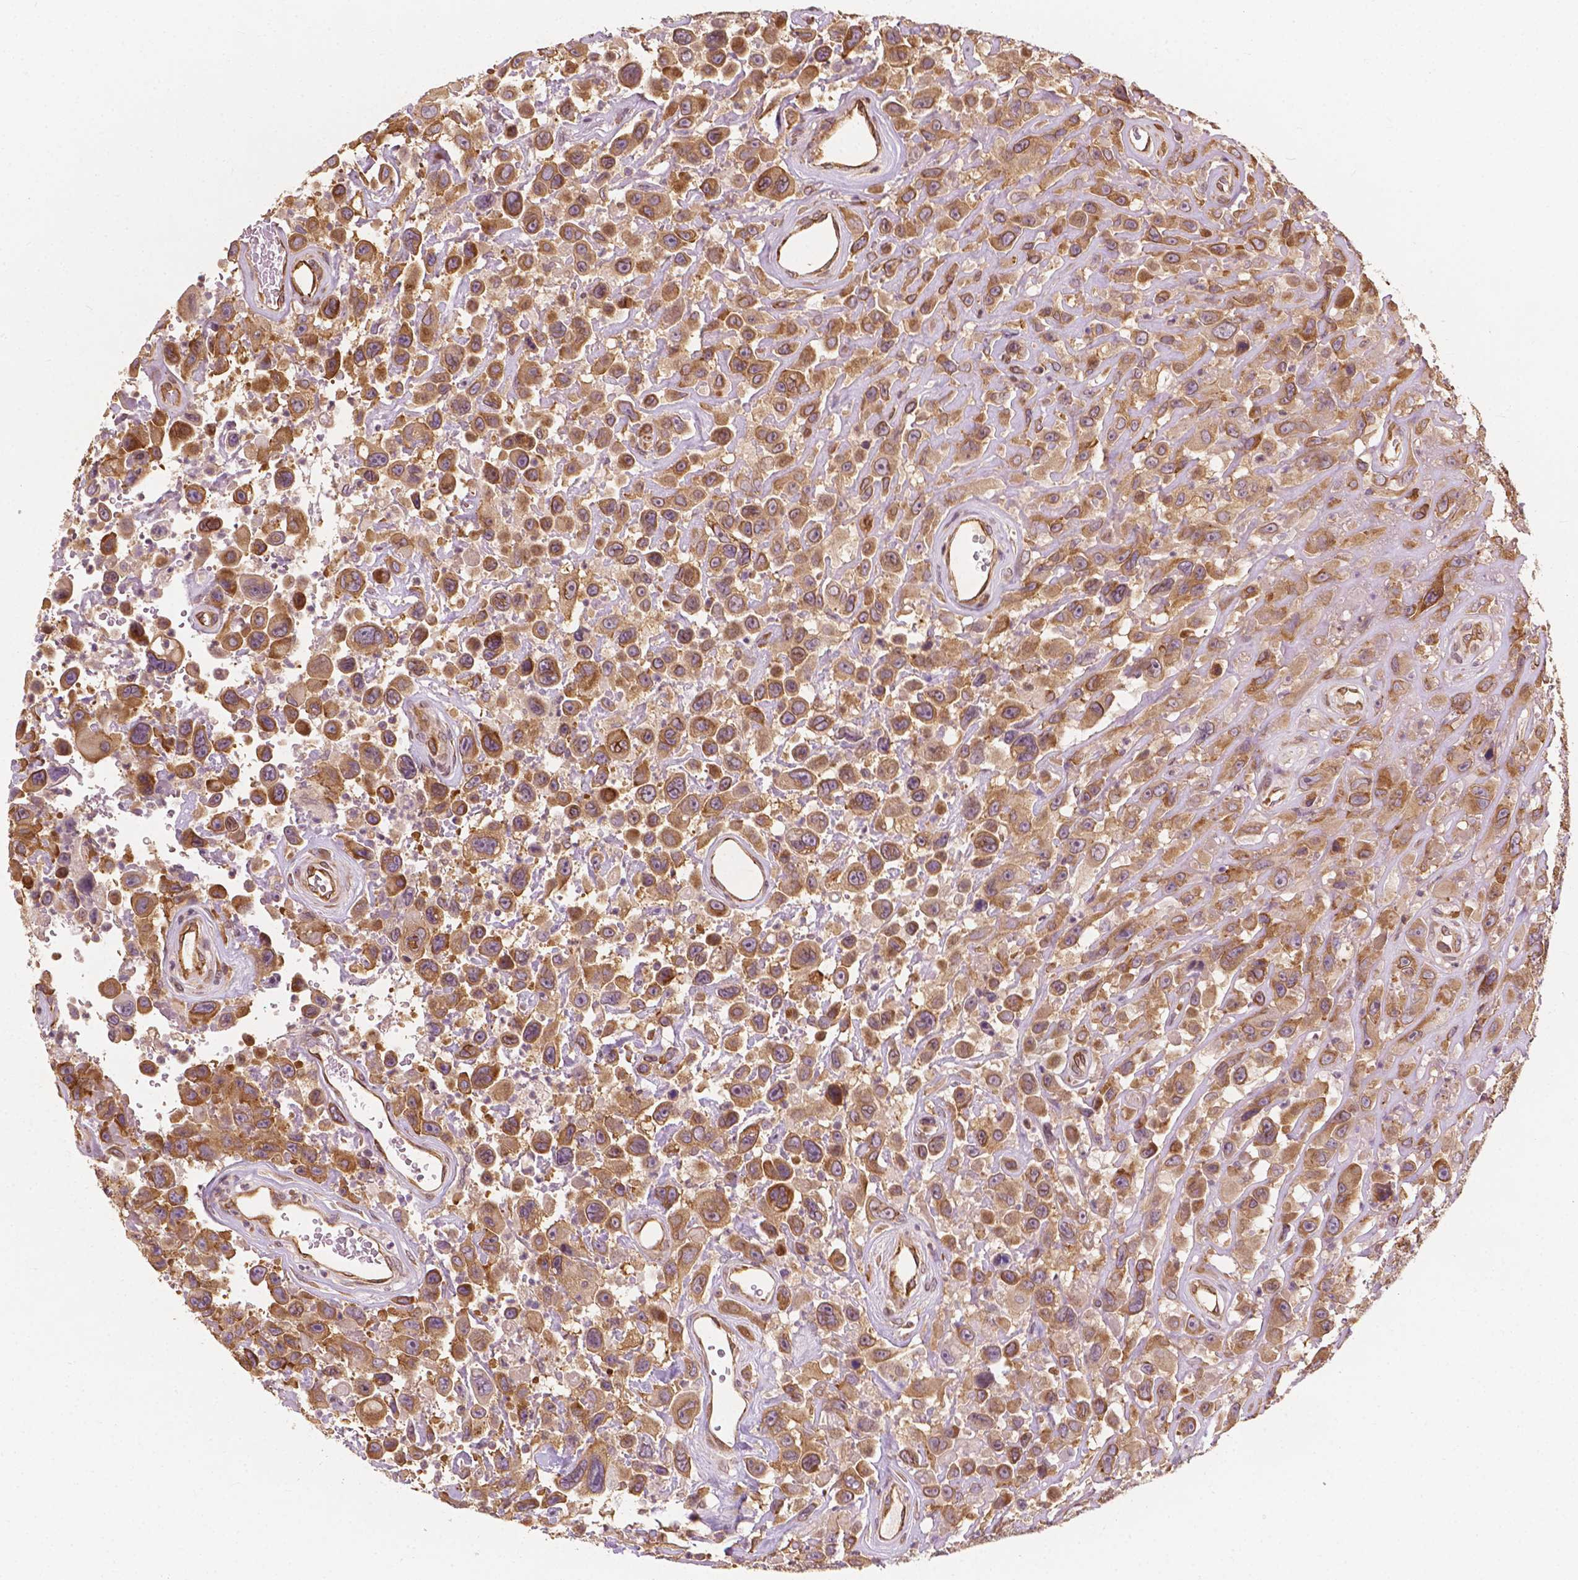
{"staining": {"intensity": "moderate", "quantity": ">75%", "location": "cytoplasmic/membranous"}, "tissue": "urothelial cancer", "cell_type": "Tumor cells", "image_type": "cancer", "snomed": [{"axis": "morphology", "description": "Urothelial carcinoma, High grade"}, {"axis": "topography", "description": "Urinary bladder"}], "caption": "Human high-grade urothelial carcinoma stained with a brown dye displays moderate cytoplasmic/membranous positive staining in about >75% of tumor cells.", "gene": "G3BP1", "patient": {"sex": "male", "age": 53}}